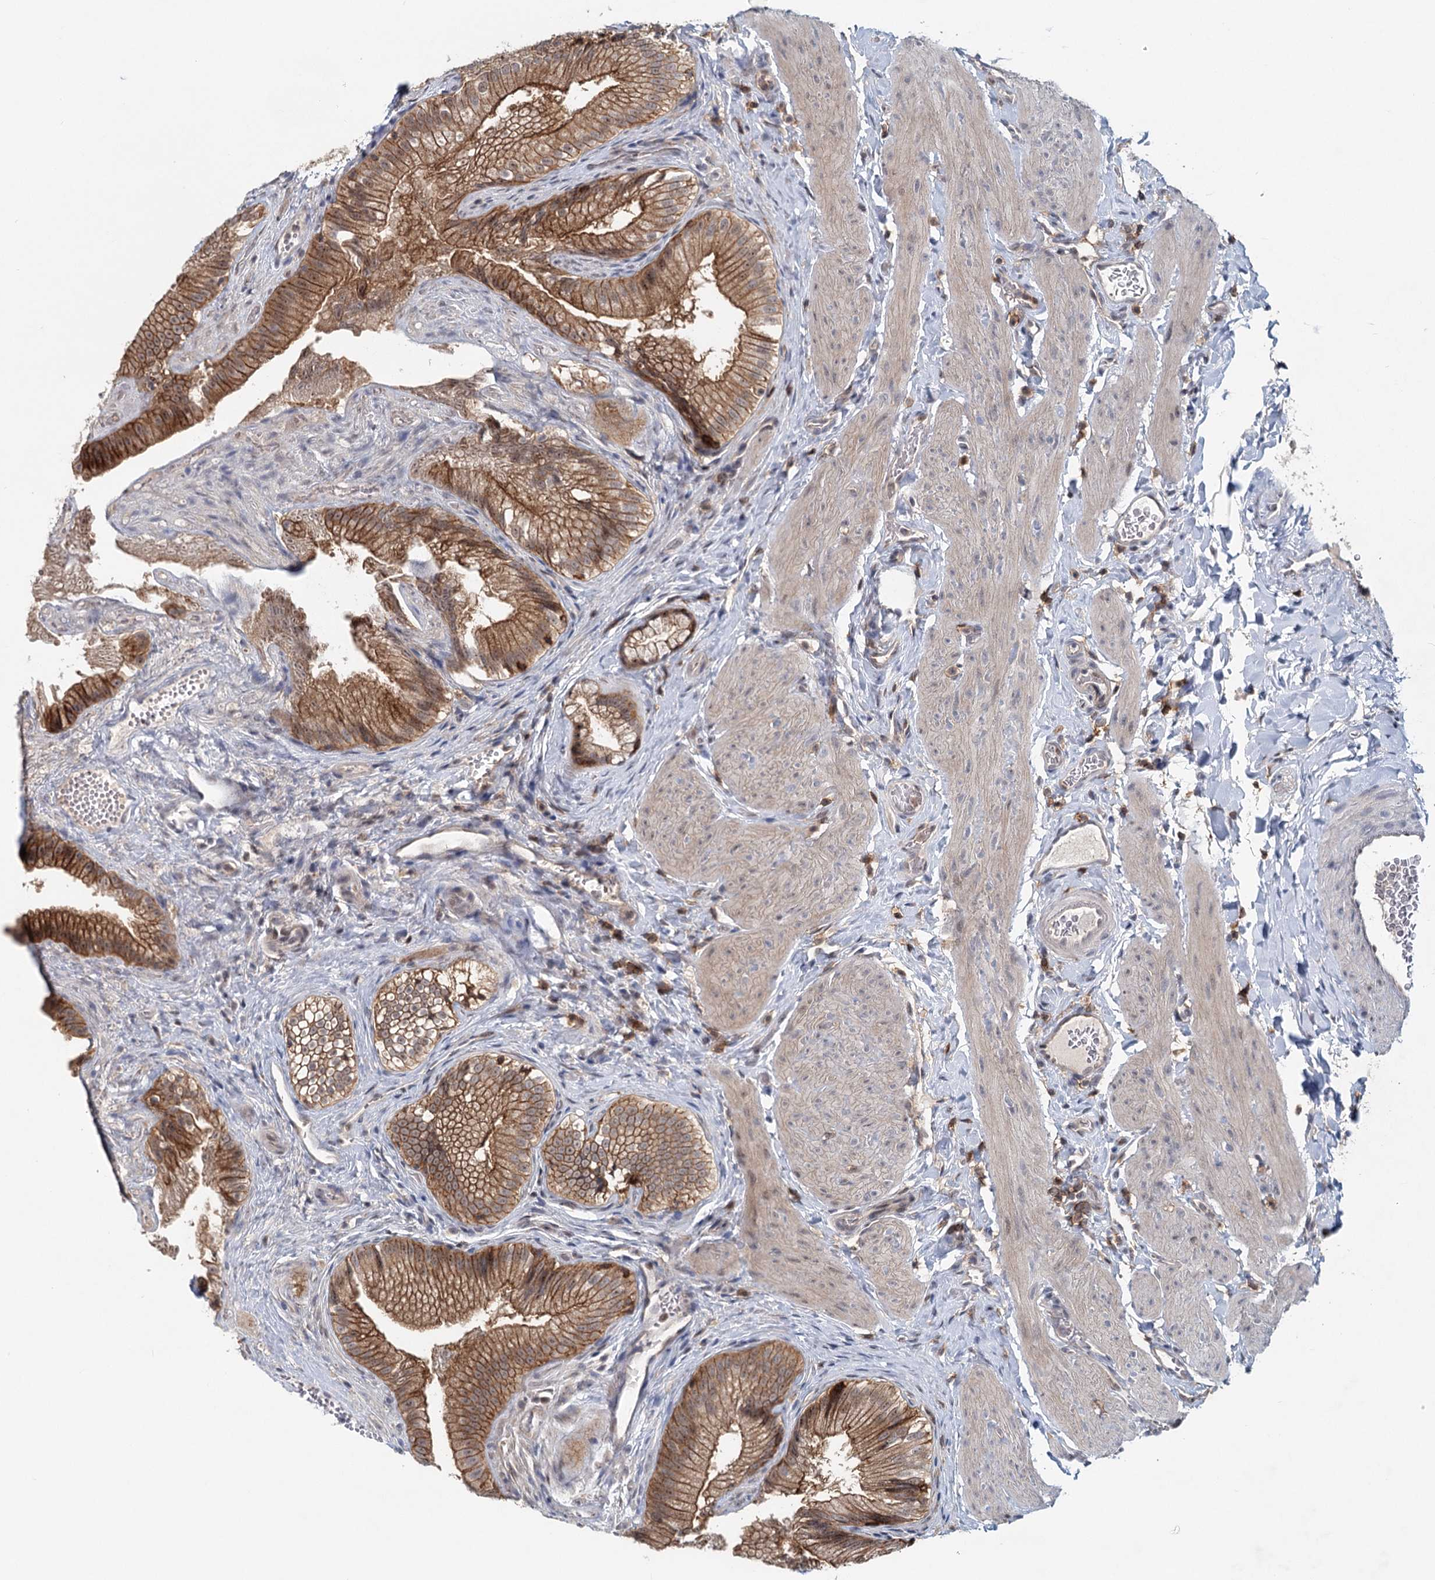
{"staining": {"intensity": "moderate", "quantity": ">75%", "location": "cytoplasmic/membranous"}, "tissue": "gallbladder", "cell_type": "Glandular cells", "image_type": "normal", "snomed": [{"axis": "morphology", "description": "Normal tissue, NOS"}, {"axis": "topography", "description": "Gallbladder"}], "caption": "Immunohistochemistry (IHC) micrograph of normal gallbladder stained for a protein (brown), which displays medium levels of moderate cytoplasmic/membranous expression in about >75% of glandular cells.", "gene": "CDC42SE2", "patient": {"sex": "female", "age": 30}}